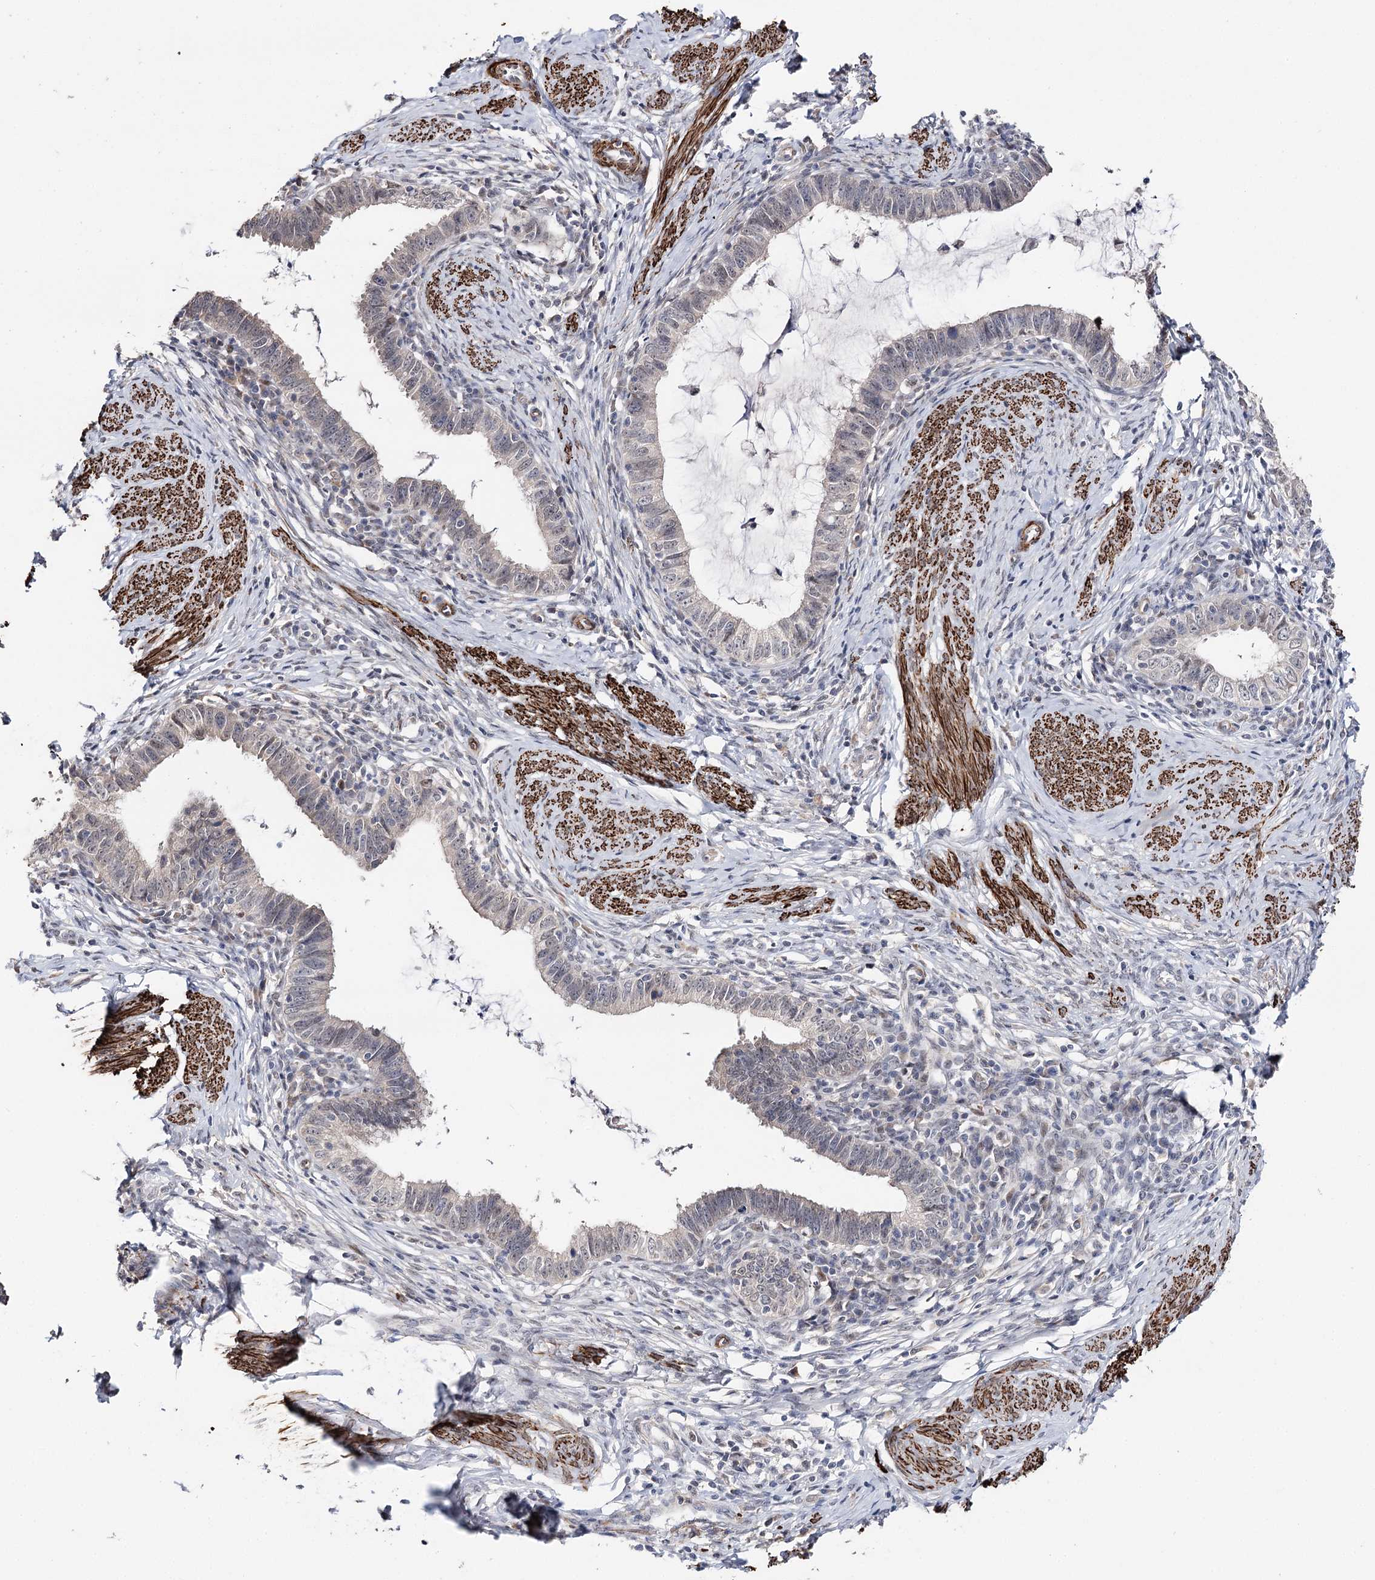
{"staining": {"intensity": "weak", "quantity": "<25%", "location": "nuclear"}, "tissue": "cervical cancer", "cell_type": "Tumor cells", "image_type": "cancer", "snomed": [{"axis": "morphology", "description": "Adenocarcinoma, NOS"}, {"axis": "topography", "description": "Cervix"}], "caption": "DAB immunohistochemical staining of cervical cancer (adenocarcinoma) exhibits no significant staining in tumor cells.", "gene": "CFAP46", "patient": {"sex": "female", "age": 36}}